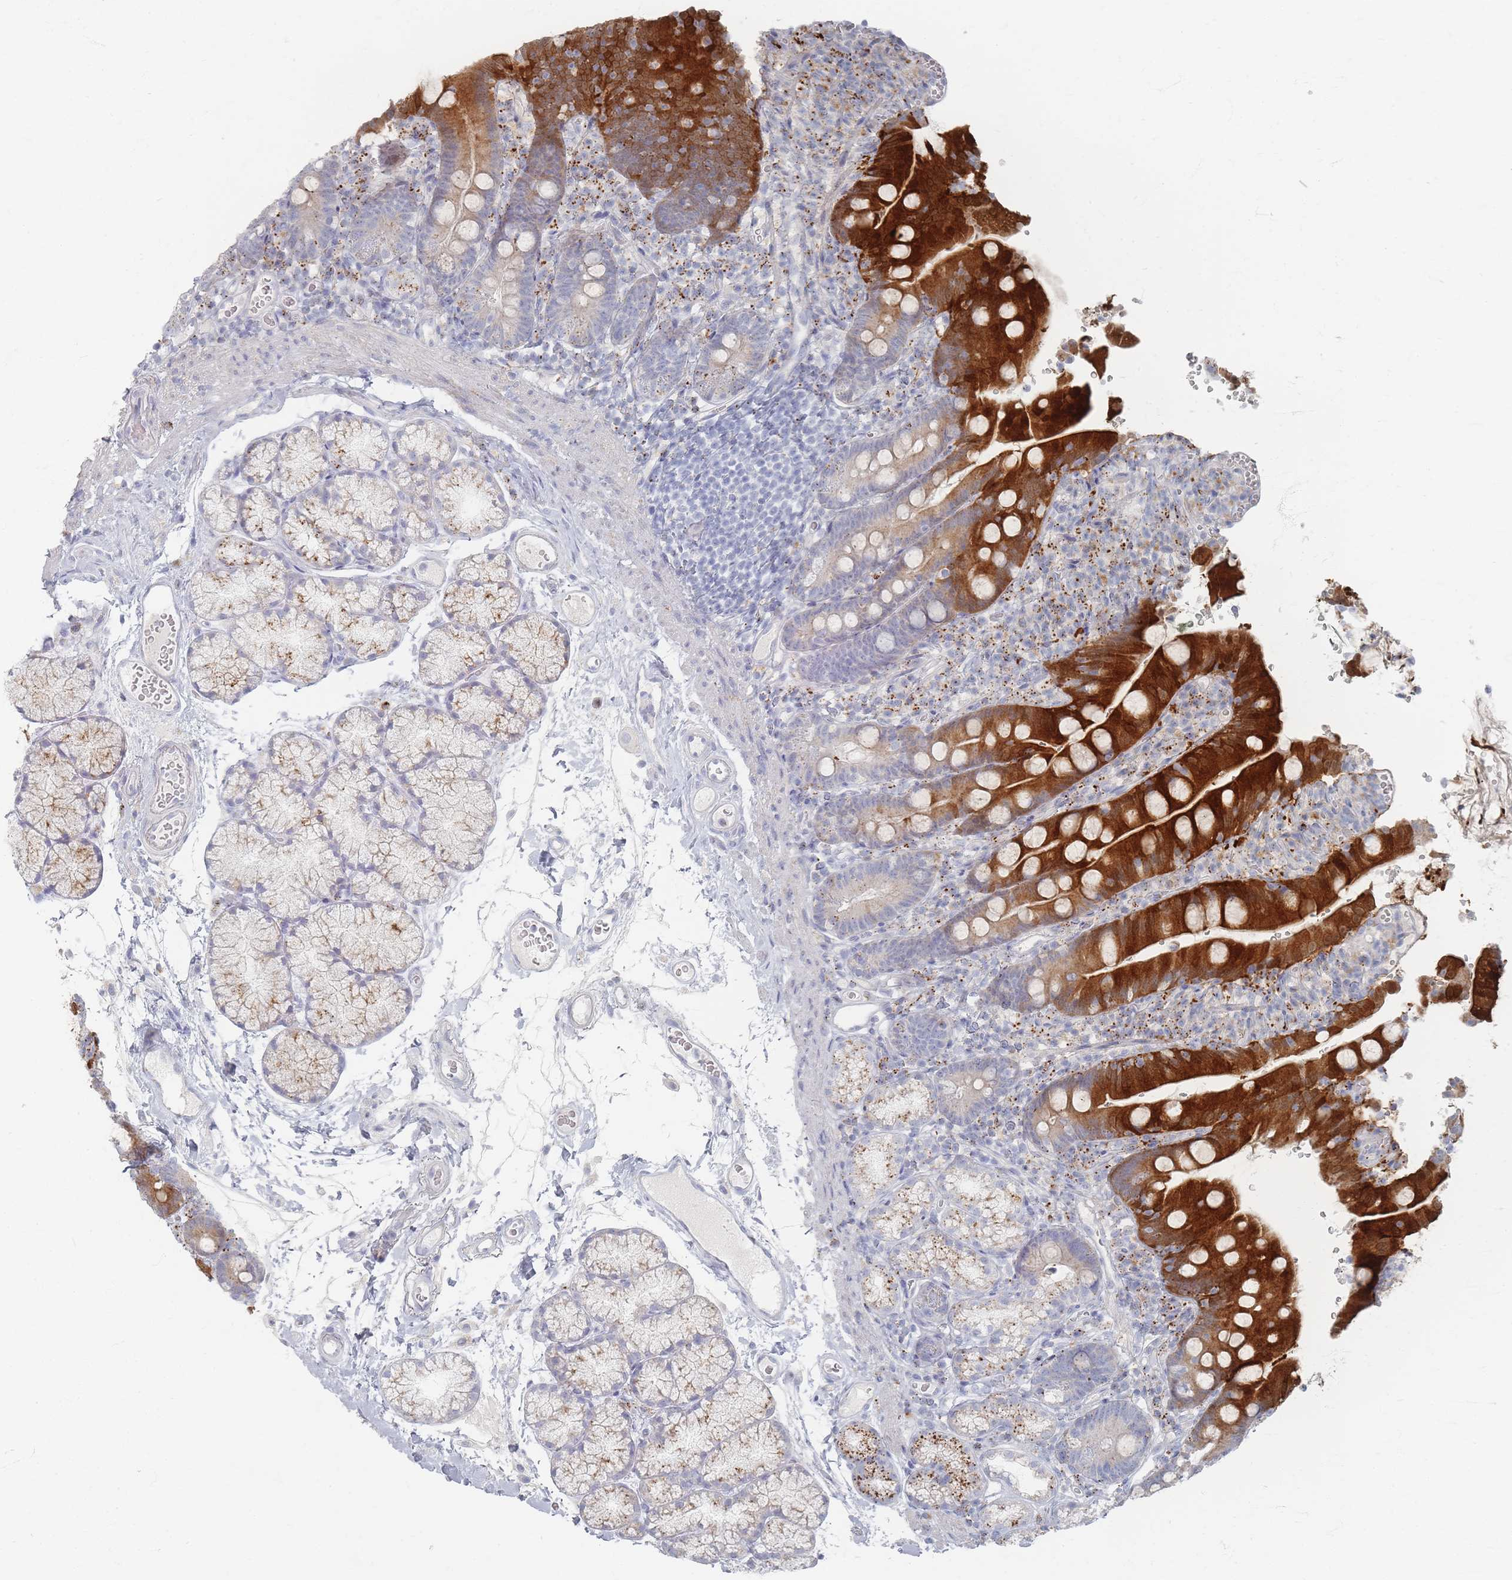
{"staining": {"intensity": "strong", "quantity": "25%-75%", "location": "cytoplasmic/membranous"}, "tissue": "duodenum", "cell_type": "Glandular cells", "image_type": "normal", "snomed": [{"axis": "morphology", "description": "Normal tissue, NOS"}, {"axis": "topography", "description": "Duodenum"}], "caption": "Protein expression analysis of benign duodenum displays strong cytoplasmic/membranous positivity in approximately 25%-75% of glandular cells.", "gene": "ENSG00000251357", "patient": {"sex": "female", "age": 67}}